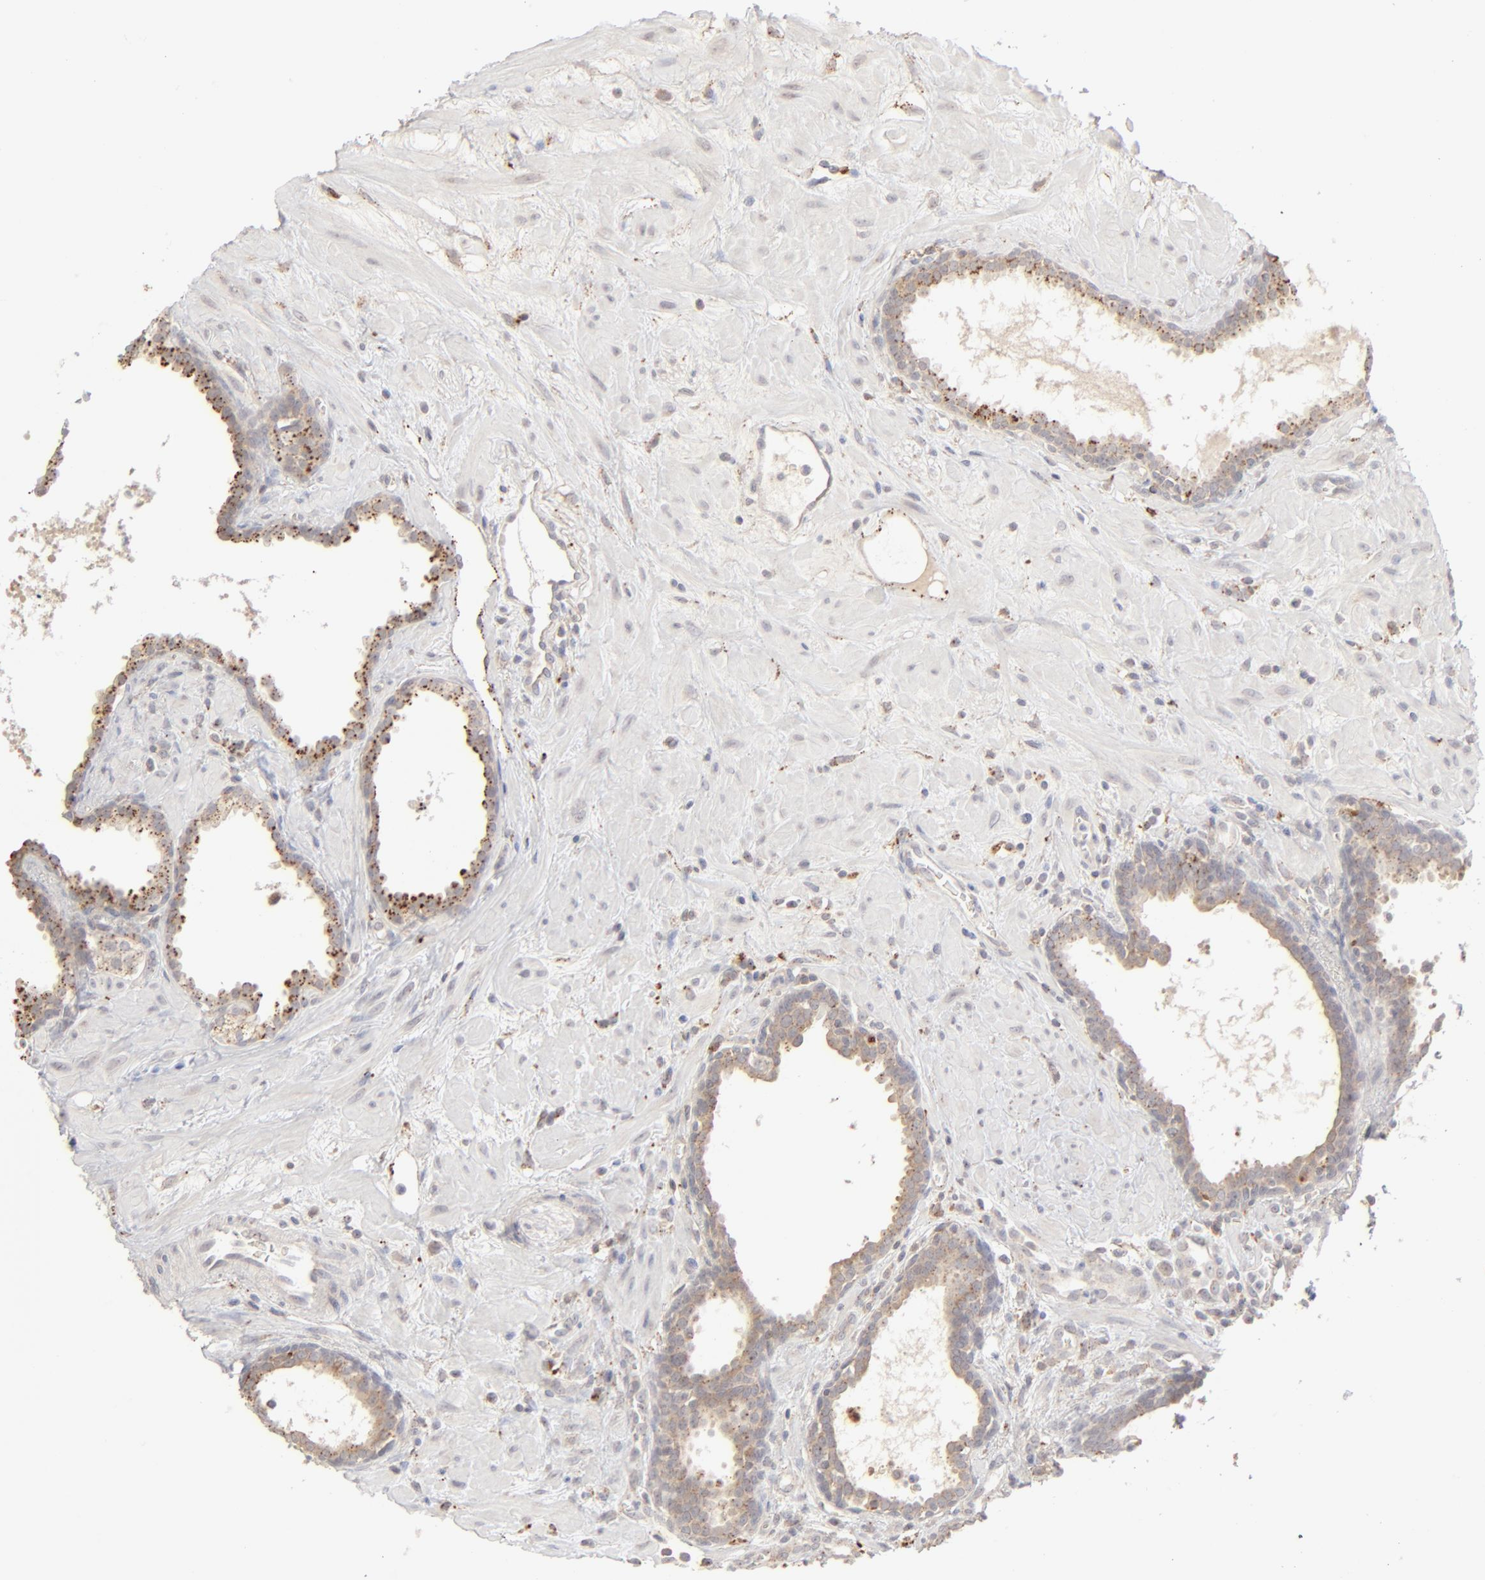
{"staining": {"intensity": "moderate", "quantity": ">75%", "location": "cytoplasmic/membranous"}, "tissue": "prostate cancer", "cell_type": "Tumor cells", "image_type": "cancer", "snomed": [{"axis": "morphology", "description": "Adenocarcinoma, Low grade"}, {"axis": "topography", "description": "Prostate"}], "caption": "Immunohistochemical staining of human prostate cancer demonstrates moderate cytoplasmic/membranous protein staining in about >75% of tumor cells.", "gene": "POMT2", "patient": {"sex": "male", "age": 57}}